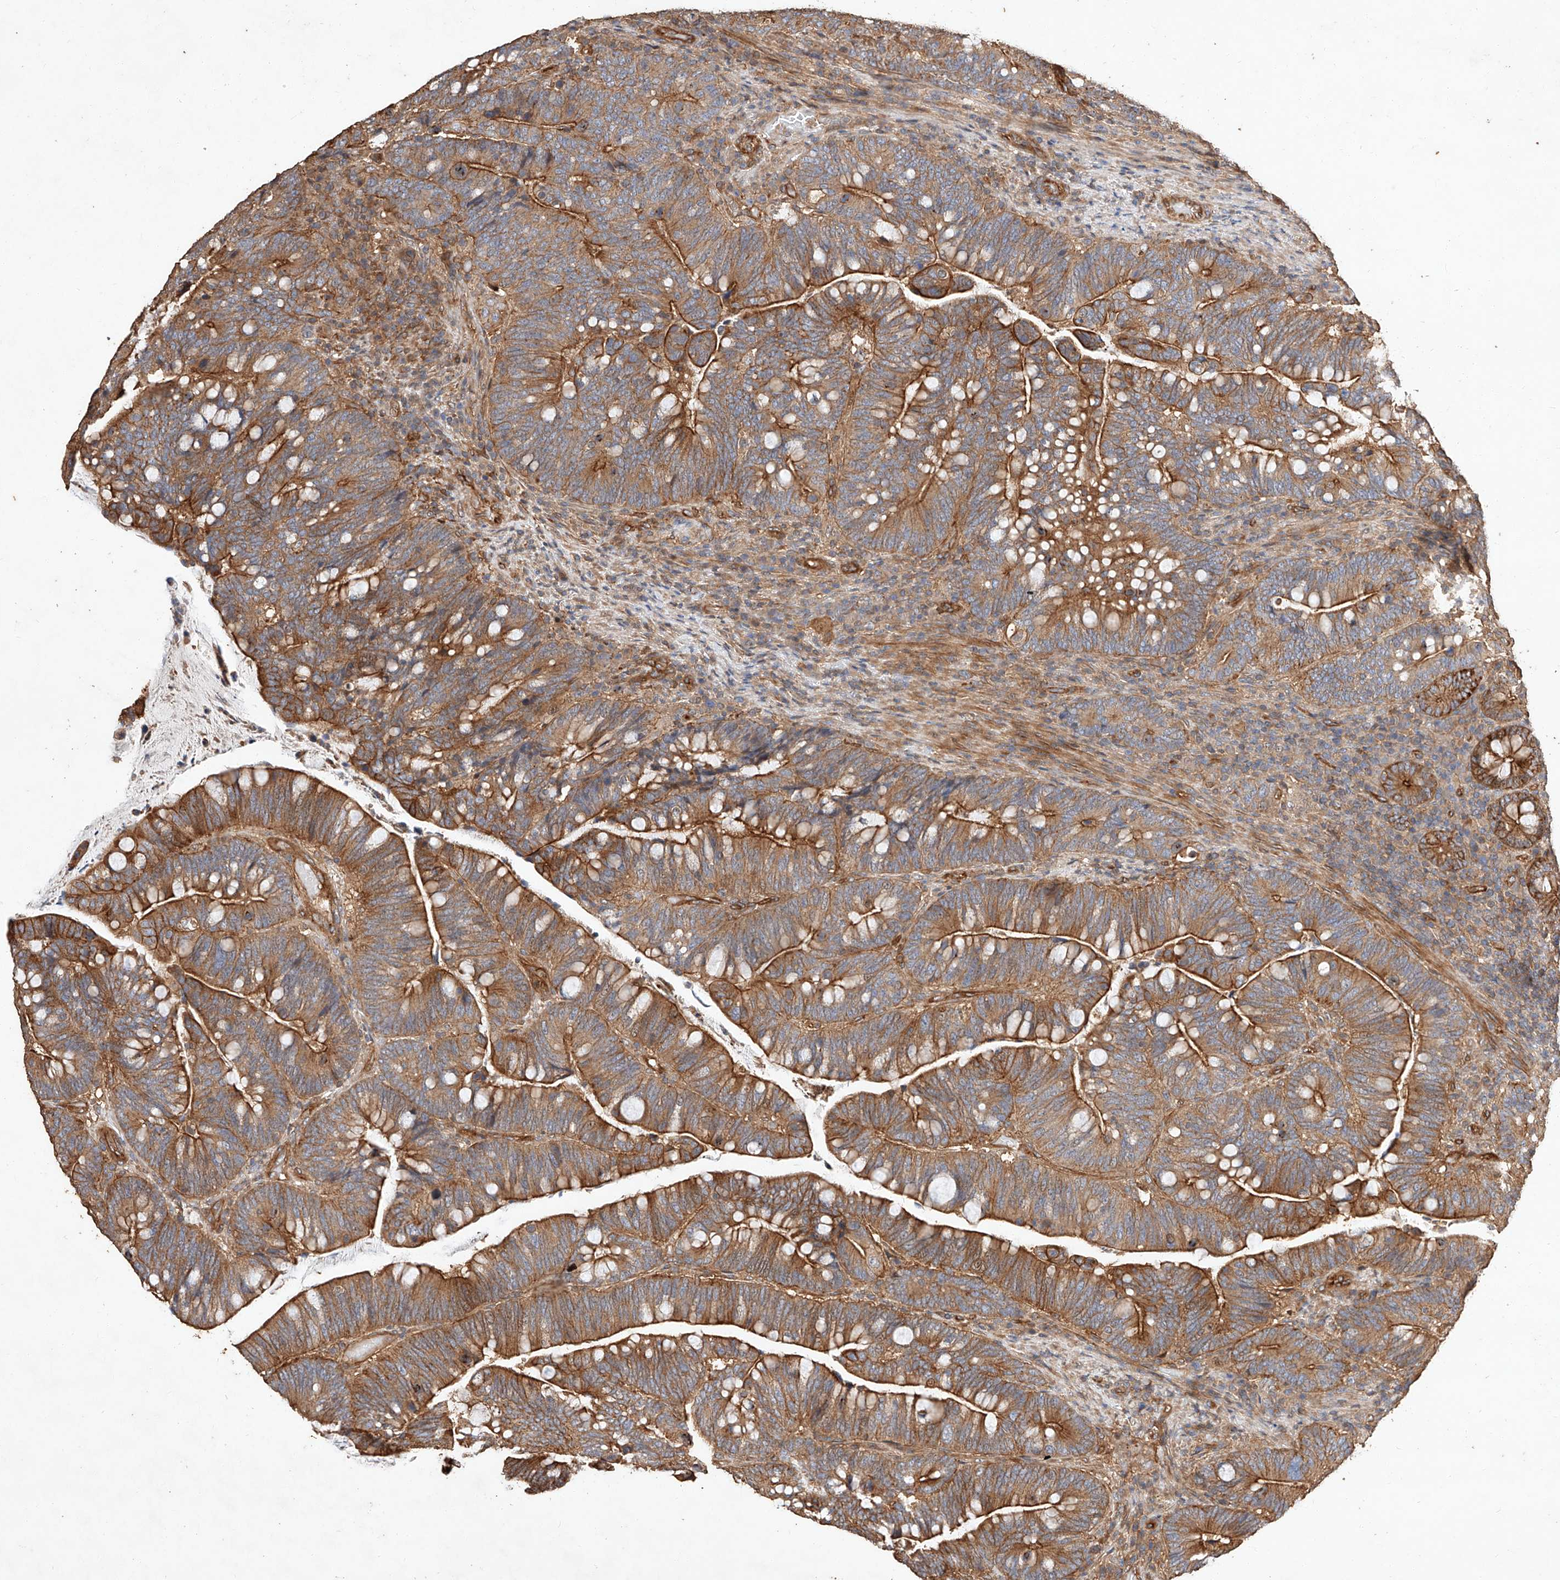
{"staining": {"intensity": "strong", "quantity": ">75%", "location": "cytoplasmic/membranous"}, "tissue": "colorectal cancer", "cell_type": "Tumor cells", "image_type": "cancer", "snomed": [{"axis": "morphology", "description": "Adenocarcinoma, NOS"}, {"axis": "topography", "description": "Colon"}], "caption": "Colorectal adenocarcinoma tissue reveals strong cytoplasmic/membranous staining in about >75% of tumor cells The staining was performed using DAB to visualize the protein expression in brown, while the nuclei were stained in blue with hematoxylin (Magnification: 20x).", "gene": "GHDC", "patient": {"sex": "female", "age": 66}}